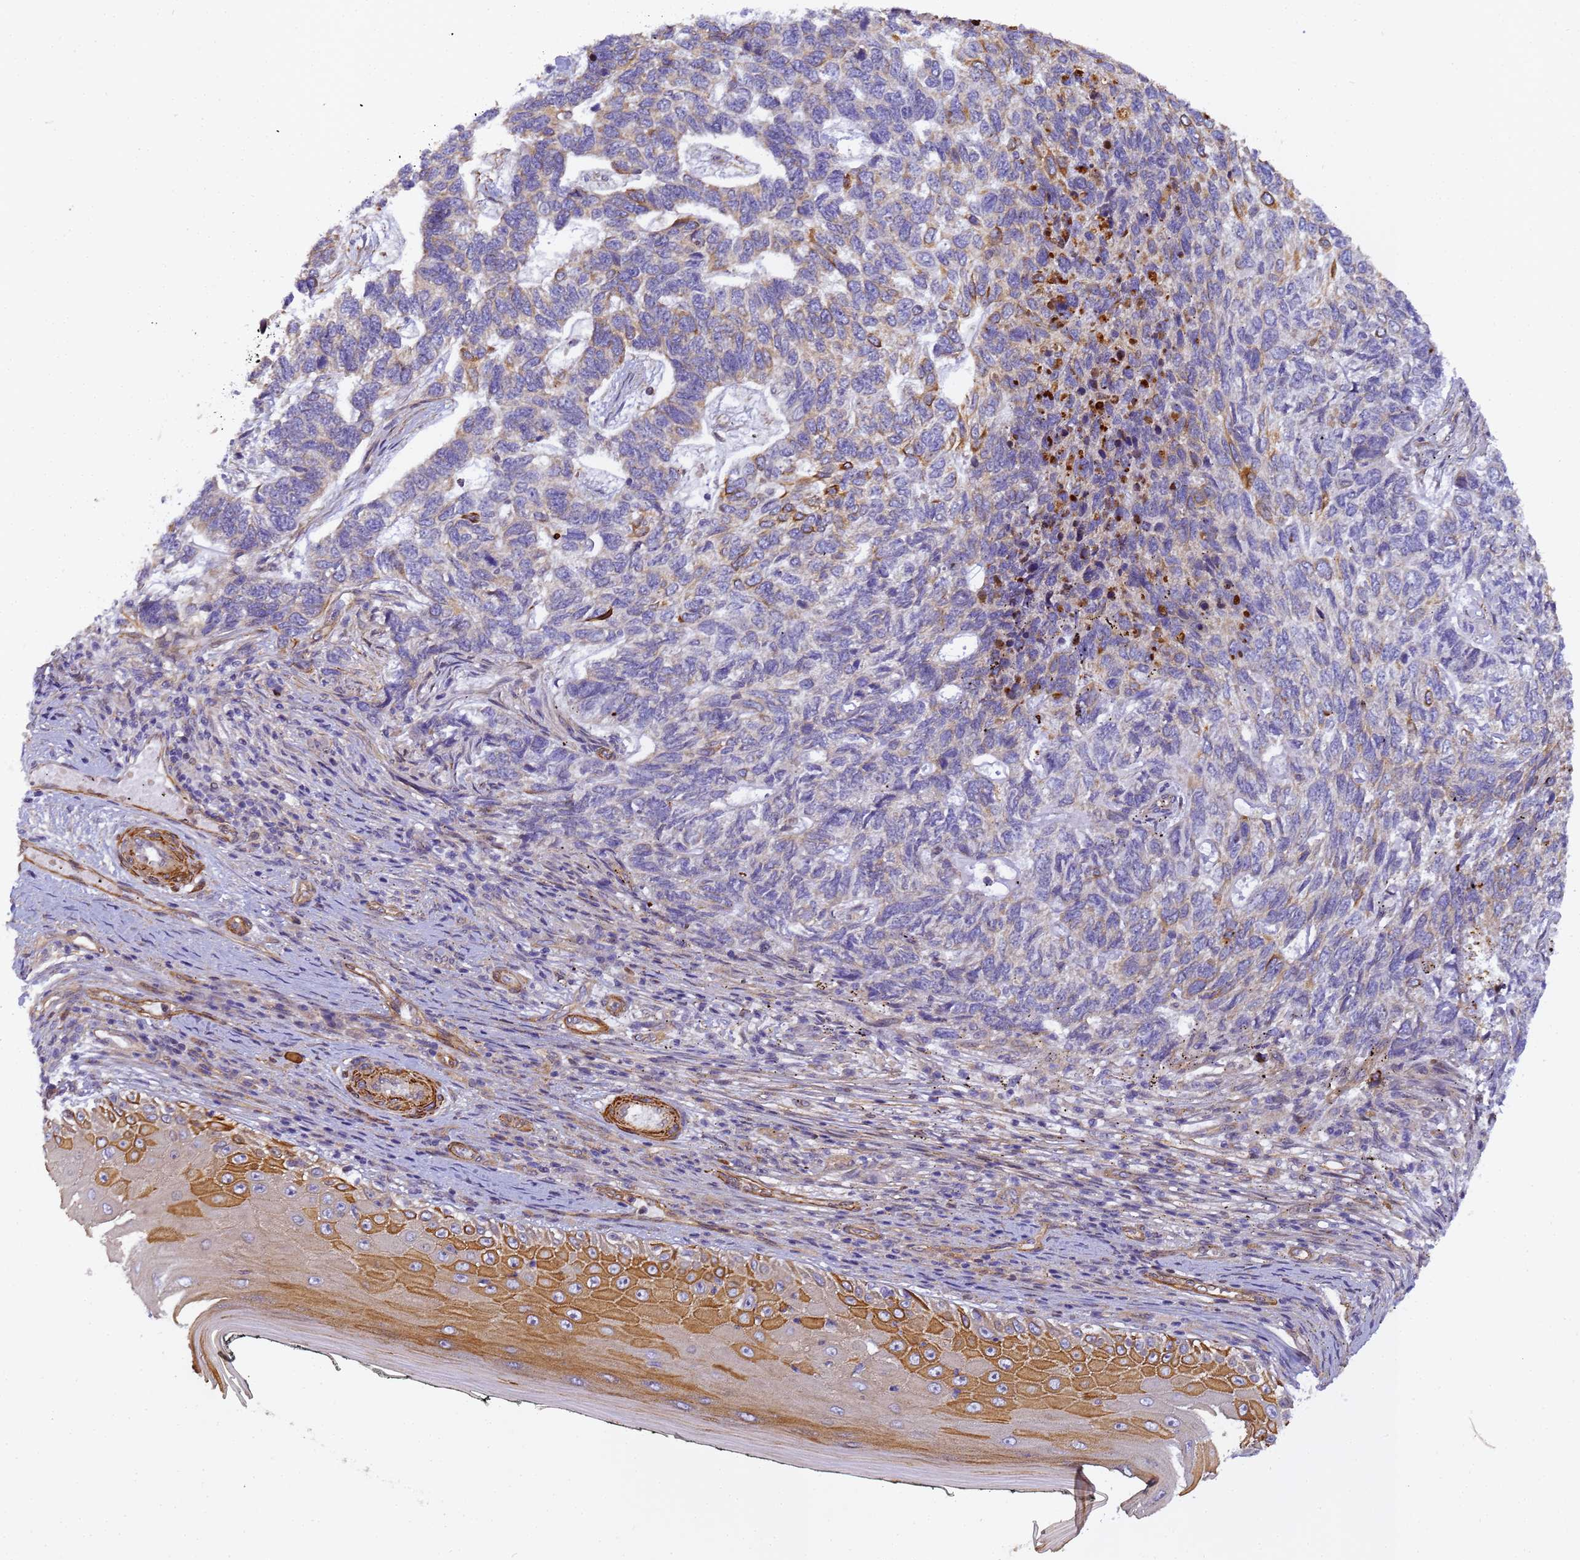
{"staining": {"intensity": "moderate", "quantity": "<25%", "location": "cytoplasmic/membranous"}, "tissue": "skin cancer", "cell_type": "Tumor cells", "image_type": "cancer", "snomed": [{"axis": "morphology", "description": "Basal cell carcinoma"}, {"axis": "topography", "description": "Skin"}], "caption": "Human skin basal cell carcinoma stained with a protein marker exhibits moderate staining in tumor cells.", "gene": "RALGAPA2", "patient": {"sex": "female", "age": 65}}